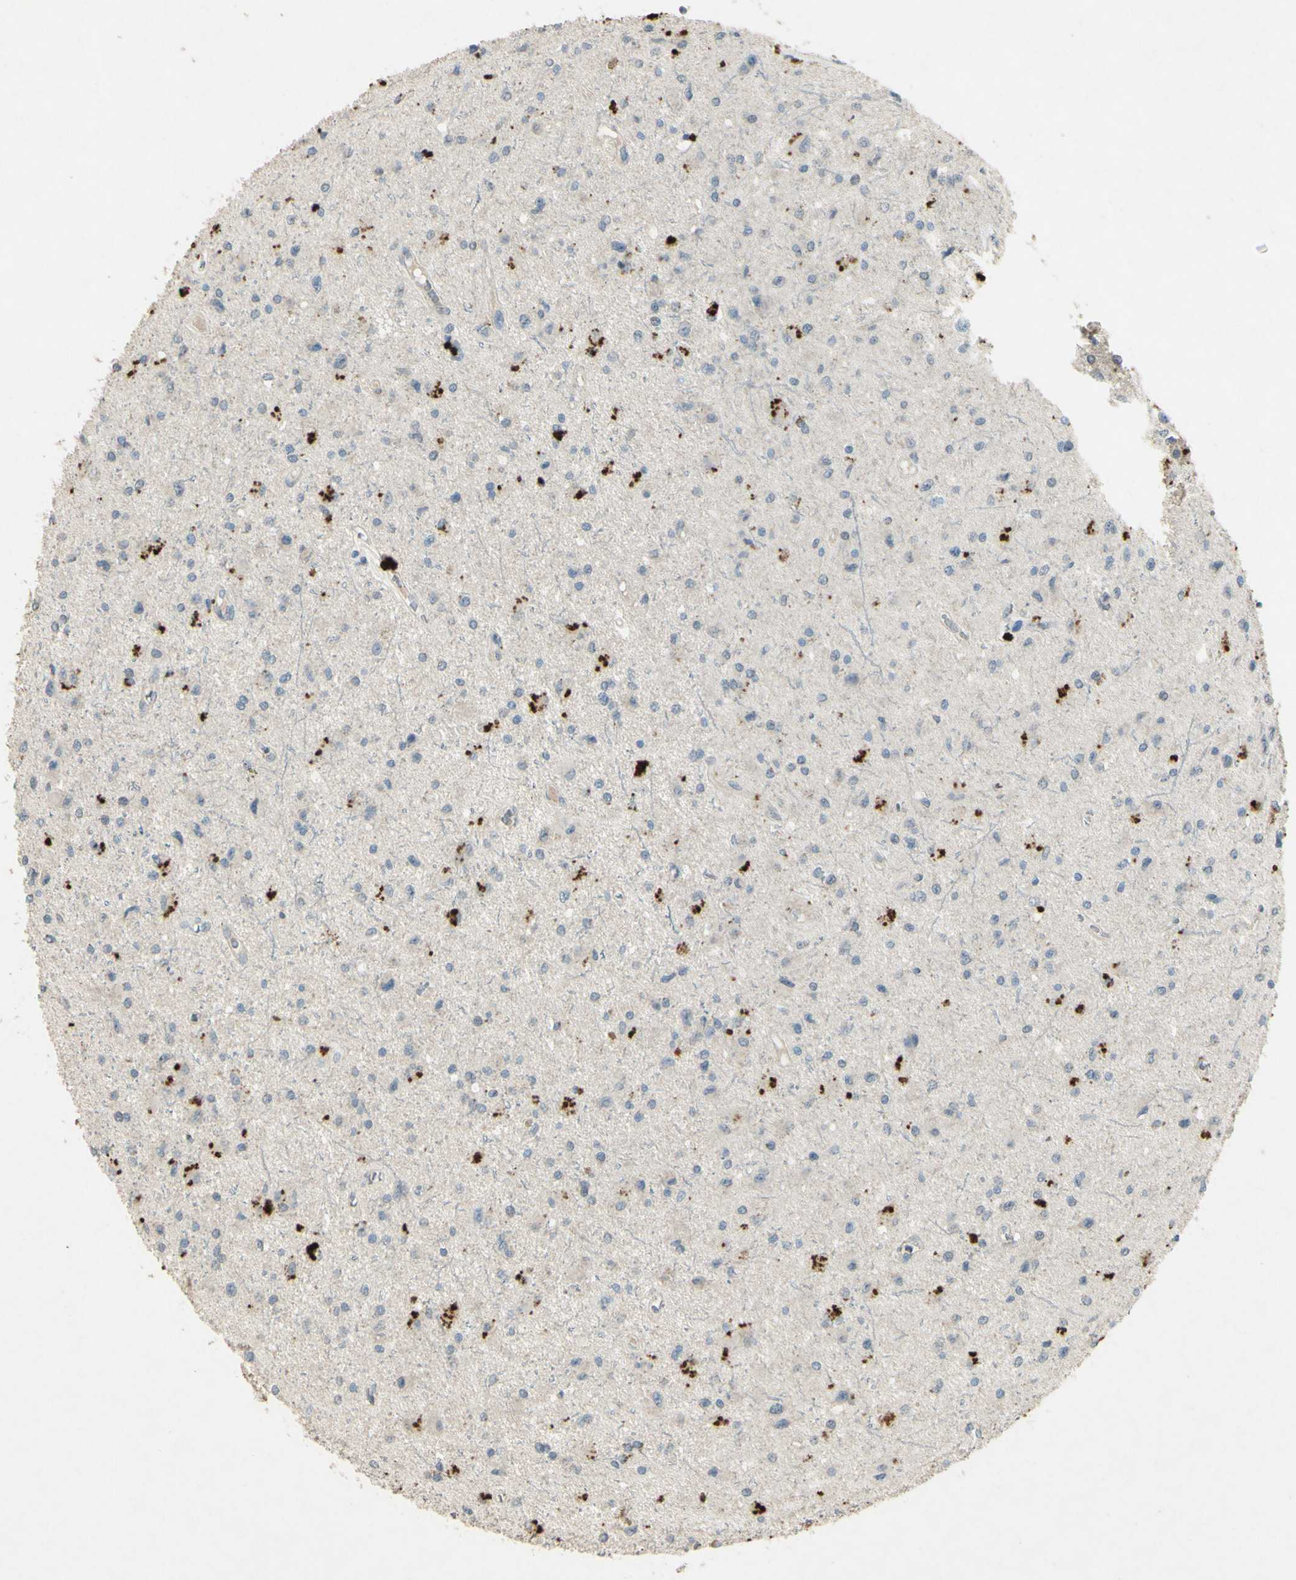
{"staining": {"intensity": "negative", "quantity": "none", "location": "none"}, "tissue": "glioma", "cell_type": "Tumor cells", "image_type": "cancer", "snomed": [{"axis": "morphology", "description": "Glioma, malignant, Low grade"}, {"axis": "topography", "description": "Brain"}], "caption": "Immunohistochemistry of human low-grade glioma (malignant) reveals no expression in tumor cells.", "gene": "TIMM21", "patient": {"sex": "male", "age": 58}}